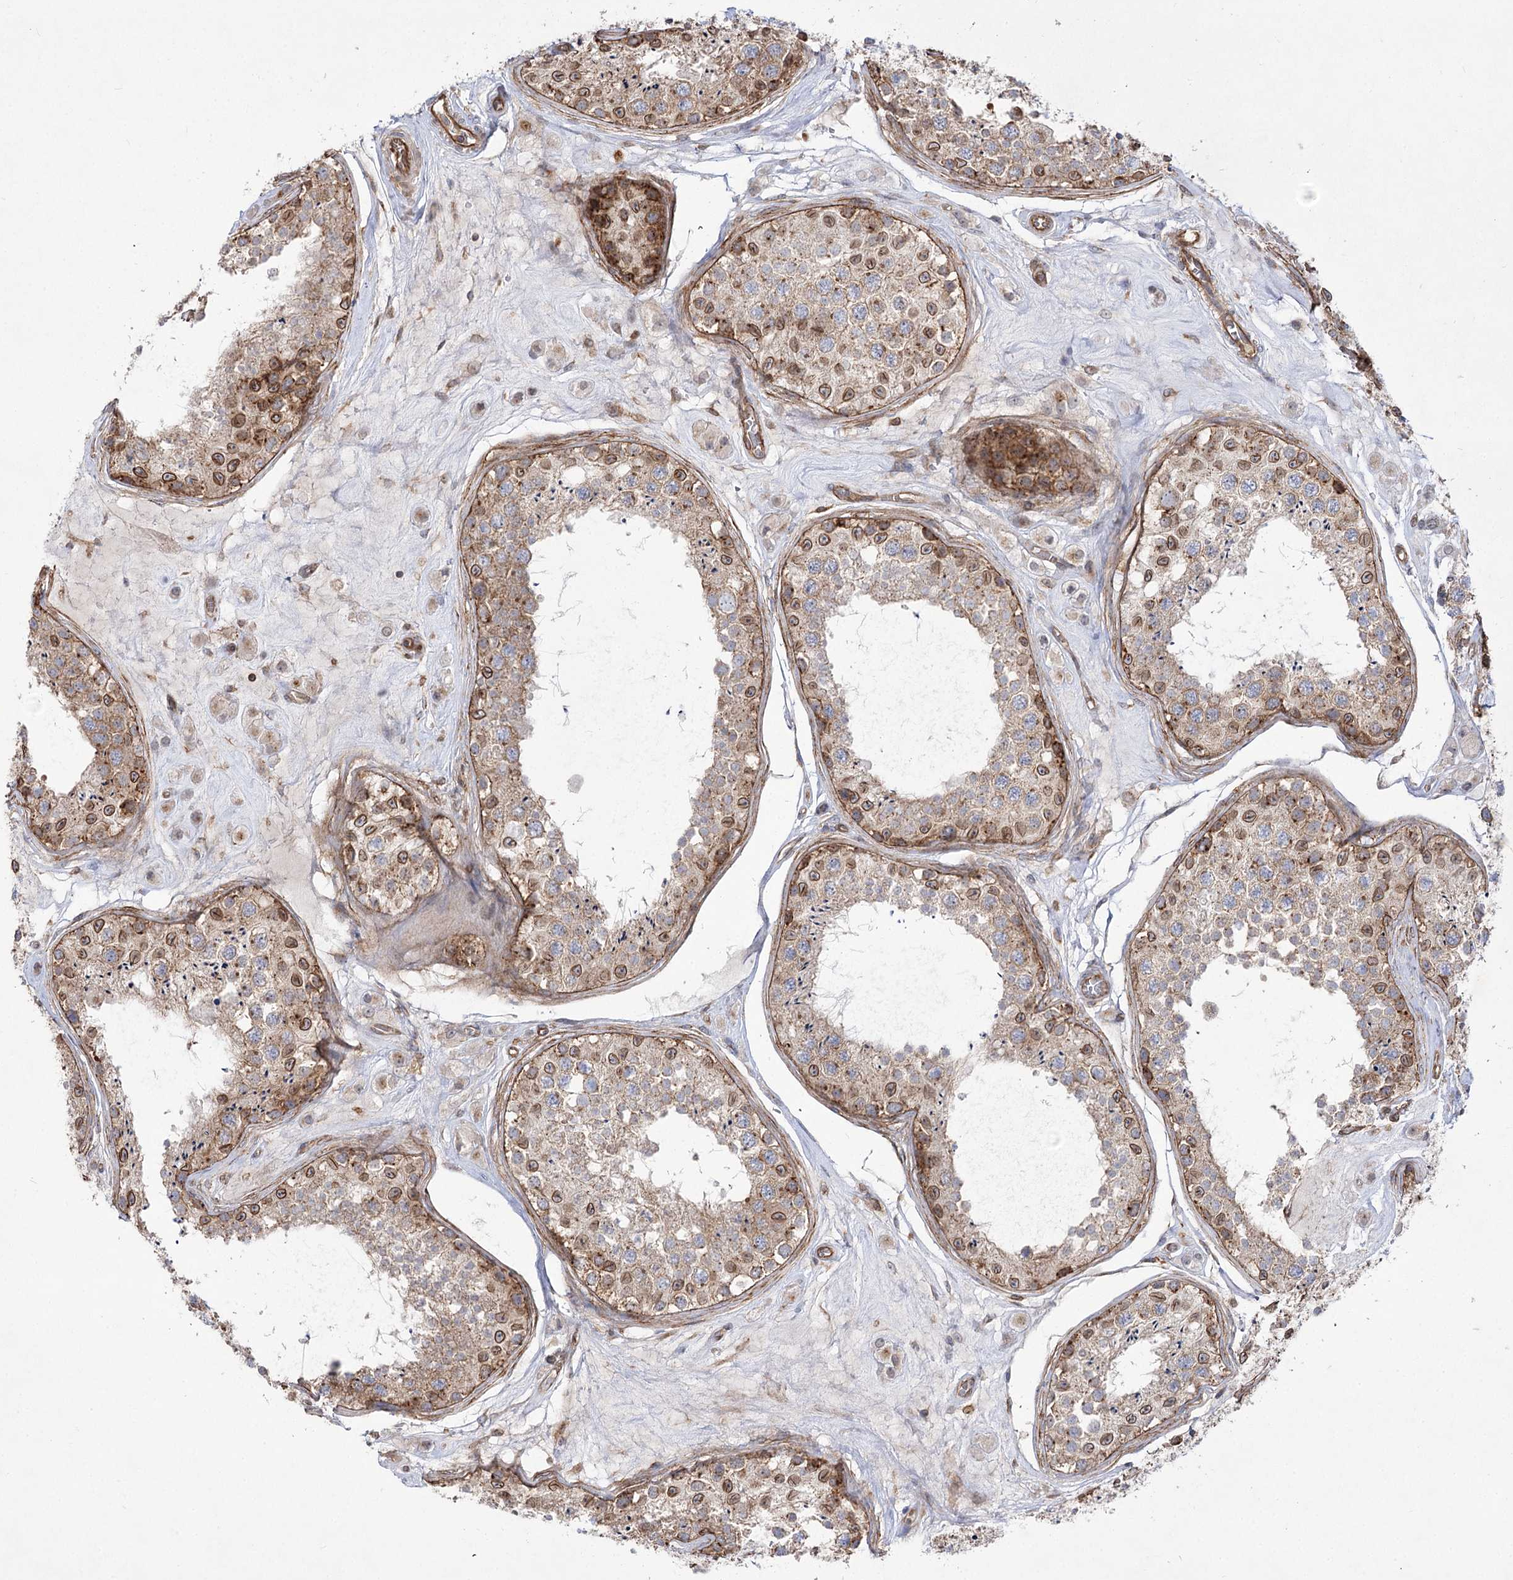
{"staining": {"intensity": "moderate", "quantity": ">75%", "location": "cytoplasmic/membranous"}, "tissue": "testis", "cell_type": "Cells in seminiferous ducts", "image_type": "normal", "snomed": [{"axis": "morphology", "description": "Normal tissue, NOS"}, {"axis": "topography", "description": "Testis"}], "caption": "Testis stained with a brown dye reveals moderate cytoplasmic/membranous positive expression in approximately >75% of cells in seminiferous ducts.", "gene": "SH3BP5L", "patient": {"sex": "male", "age": 25}}